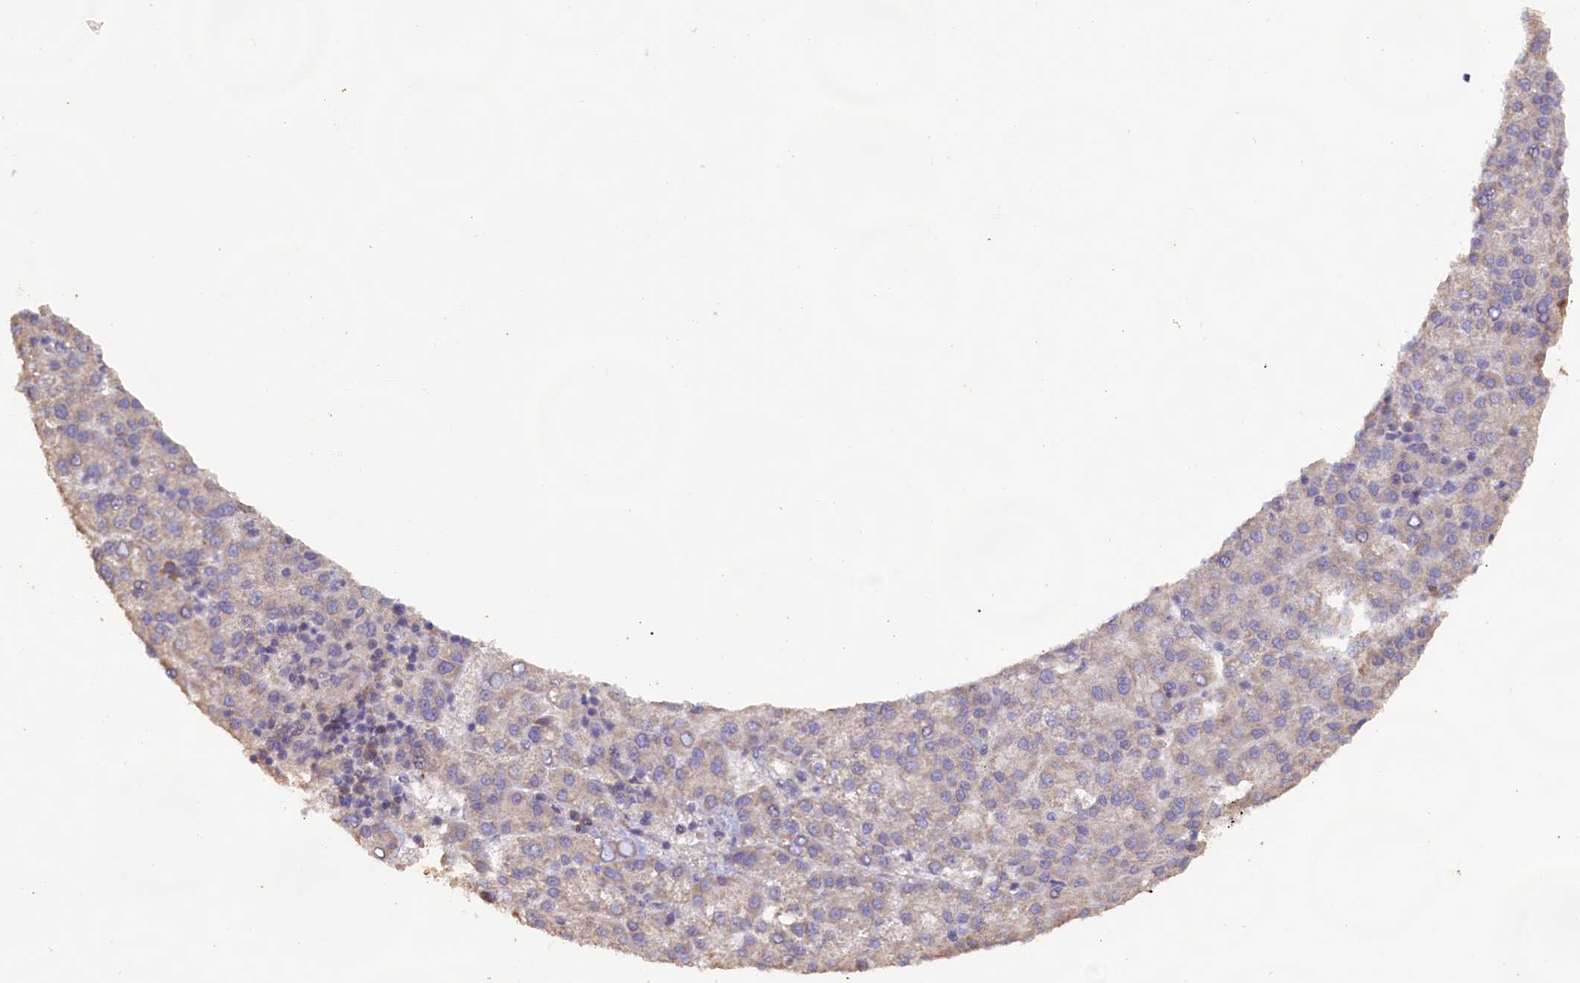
{"staining": {"intensity": "negative", "quantity": "none", "location": "none"}, "tissue": "liver cancer", "cell_type": "Tumor cells", "image_type": "cancer", "snomed": [{"axis": "morphology", "description": "Carcinoma, Hepatocellular, NOS"}, {"axis": "topography", "description": "Liver"}], "caption": "Immunohistochemical staining of liver hepatocellular carcinoma shows no significant staining in tumor cells. Nuclei are stained in blue.", "gene": "FUNDC1", "patient": {"sex": "female", "age": 58}}